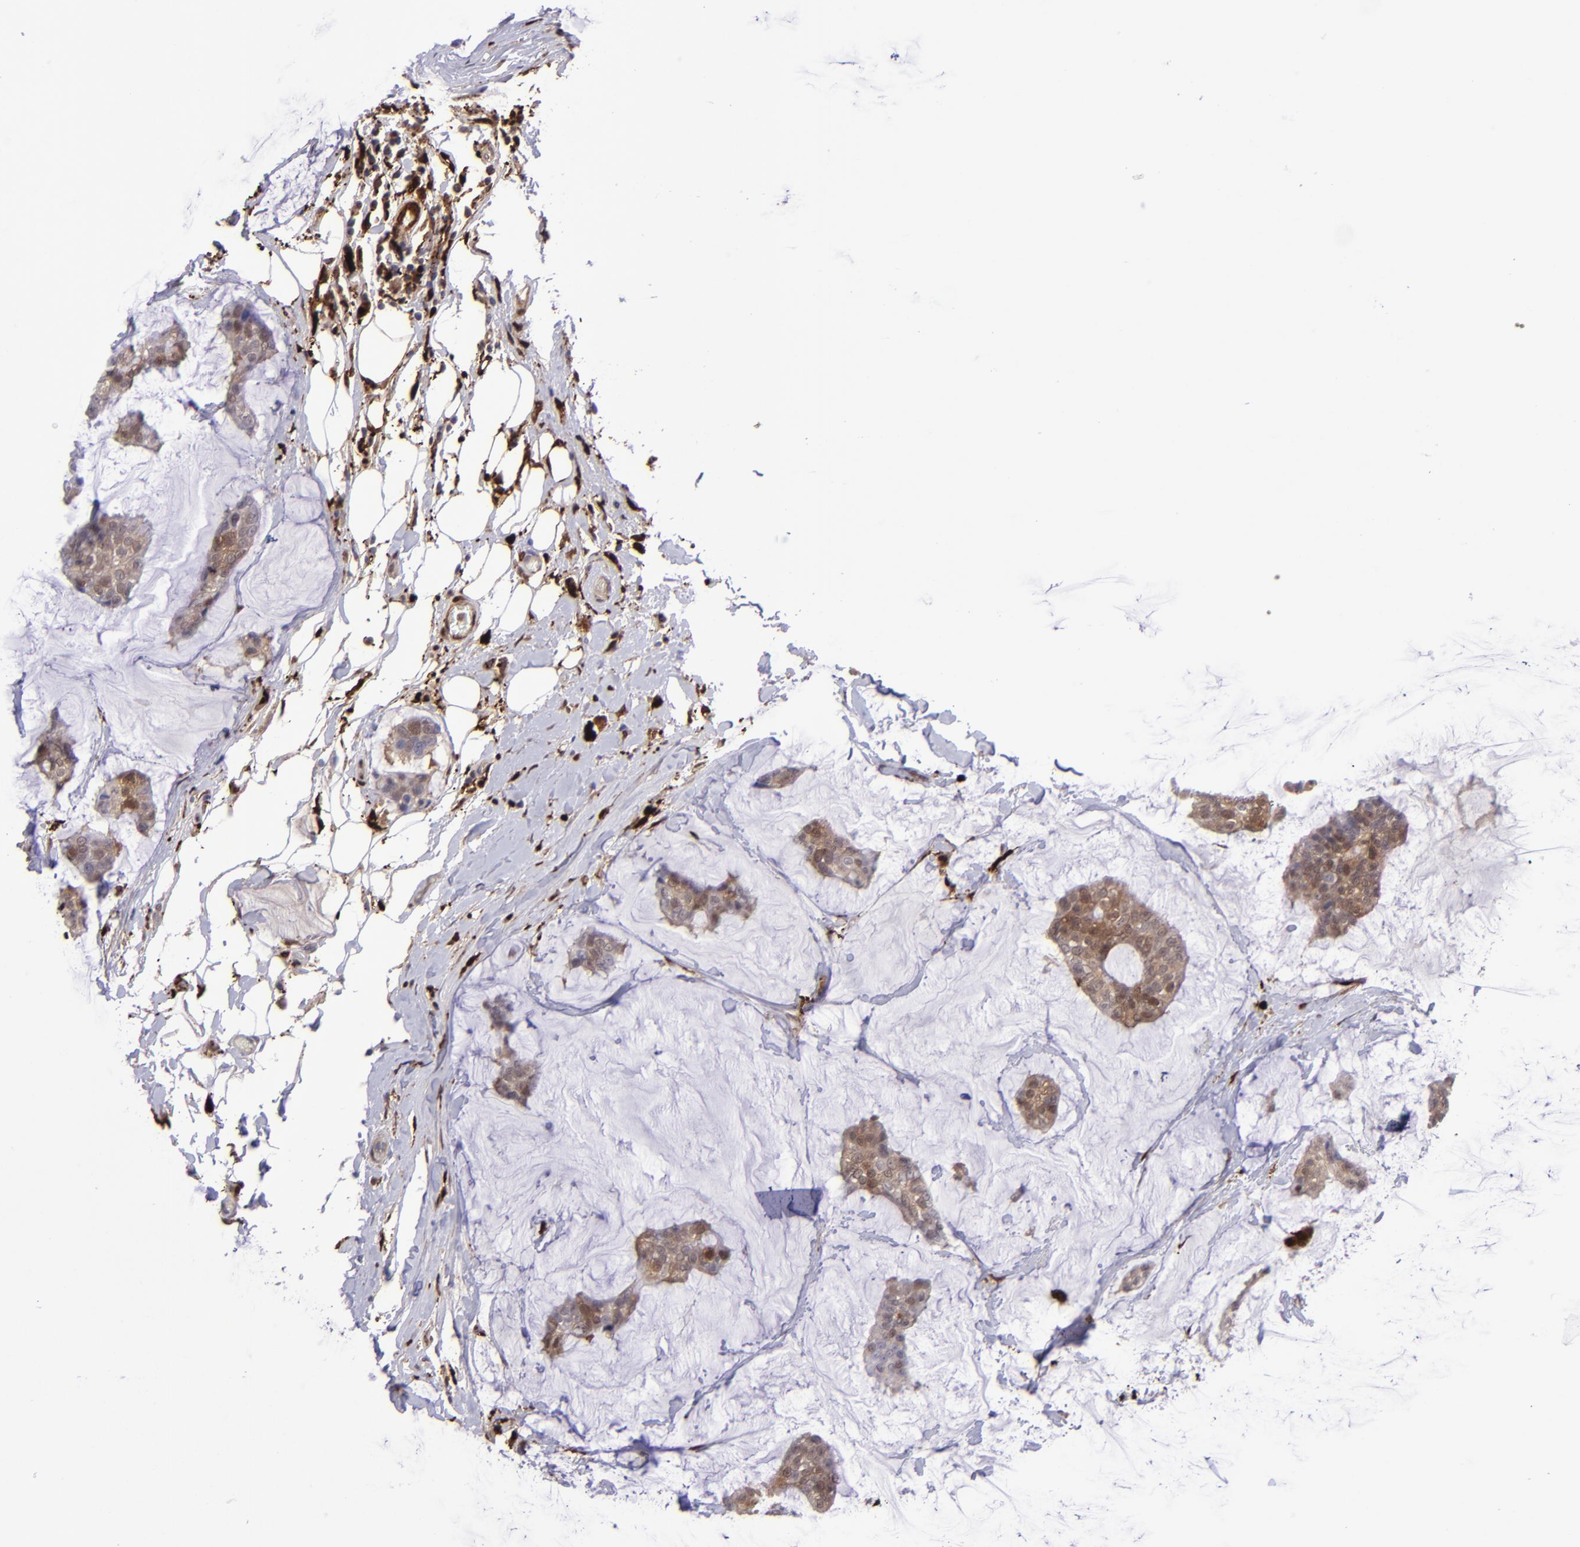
{"staining": {"intensity": "strong", "quantity": "<25%", "location": "cytoplasmic/membranous,nuclear"}, "tissue": "breast cancer", "cell_type": "Tumor cells", "image_type": "cancer", "snomed": [{"axis": "morphology", "description": "Duct carcinoma"}, {"axis": "topography", "description": "Breast"}], "caption": "Infiltrating ductal carcinoma (breast) stained for a protein demonstrates strong cytoplasmic/membranous and nuclear positivity in tumor cells.", "gene": "TYMP", "patient": {"sex": "female", "age": 93}}